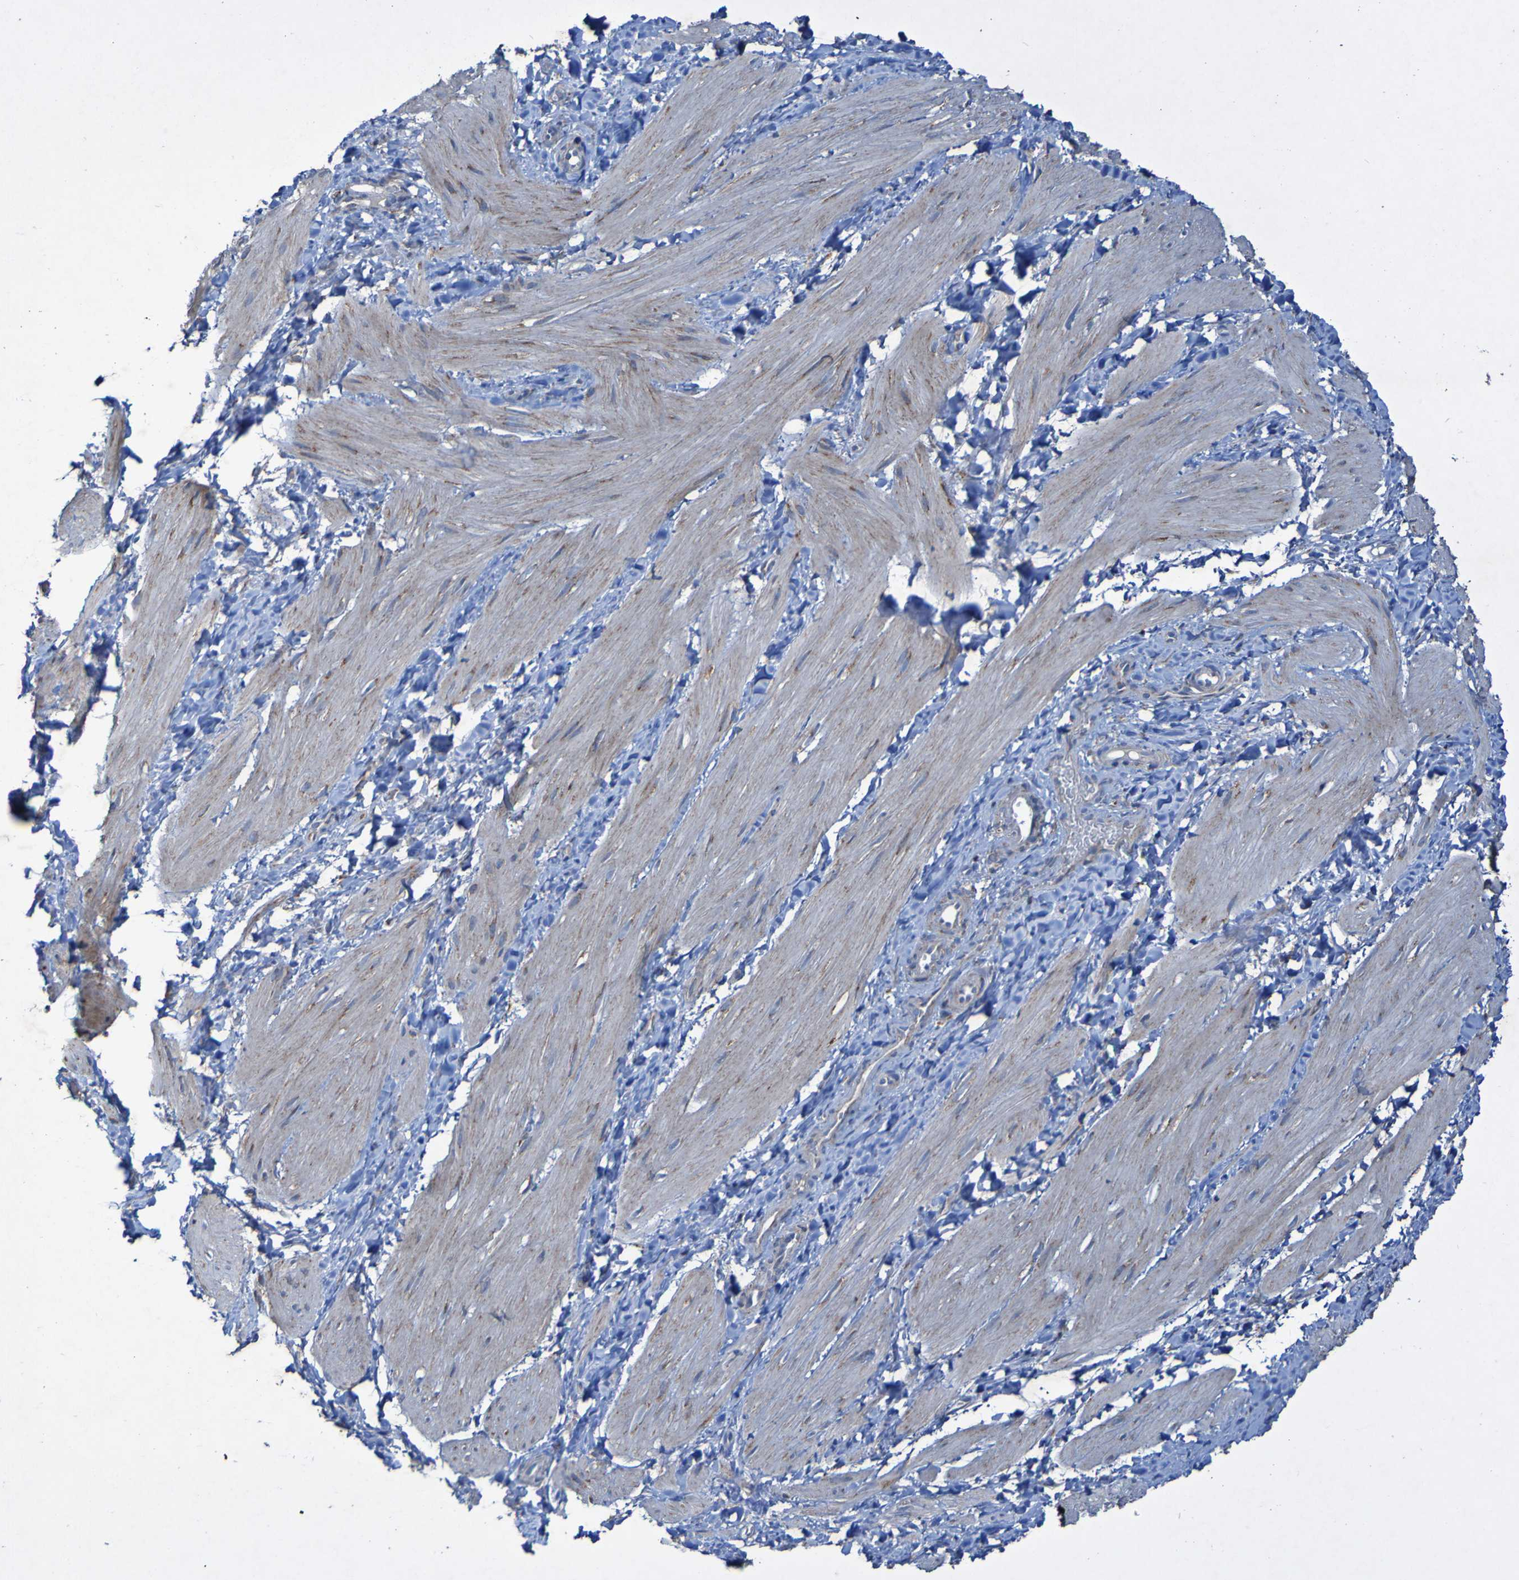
{"staining": {"intensity": "negative", "quantity": "none", "location": "none"}, "tissue": "smooth muscle", "cell_type": "Smooth muscle cells", "image_type": "normal", "snomed": [{"axis": "morphology", "description": "Normal tissue, NOS"}, {"axis": "topography", "description": "Smooth muscle"}], "caption": "Immunohistochemistry photomicrograph of normal human smooth muscle stained for a protein (brown), which reveals no expression in smooth muscle cells.", "gene": "CCDC51", "patient": {"sex": "male", "age": 16}}